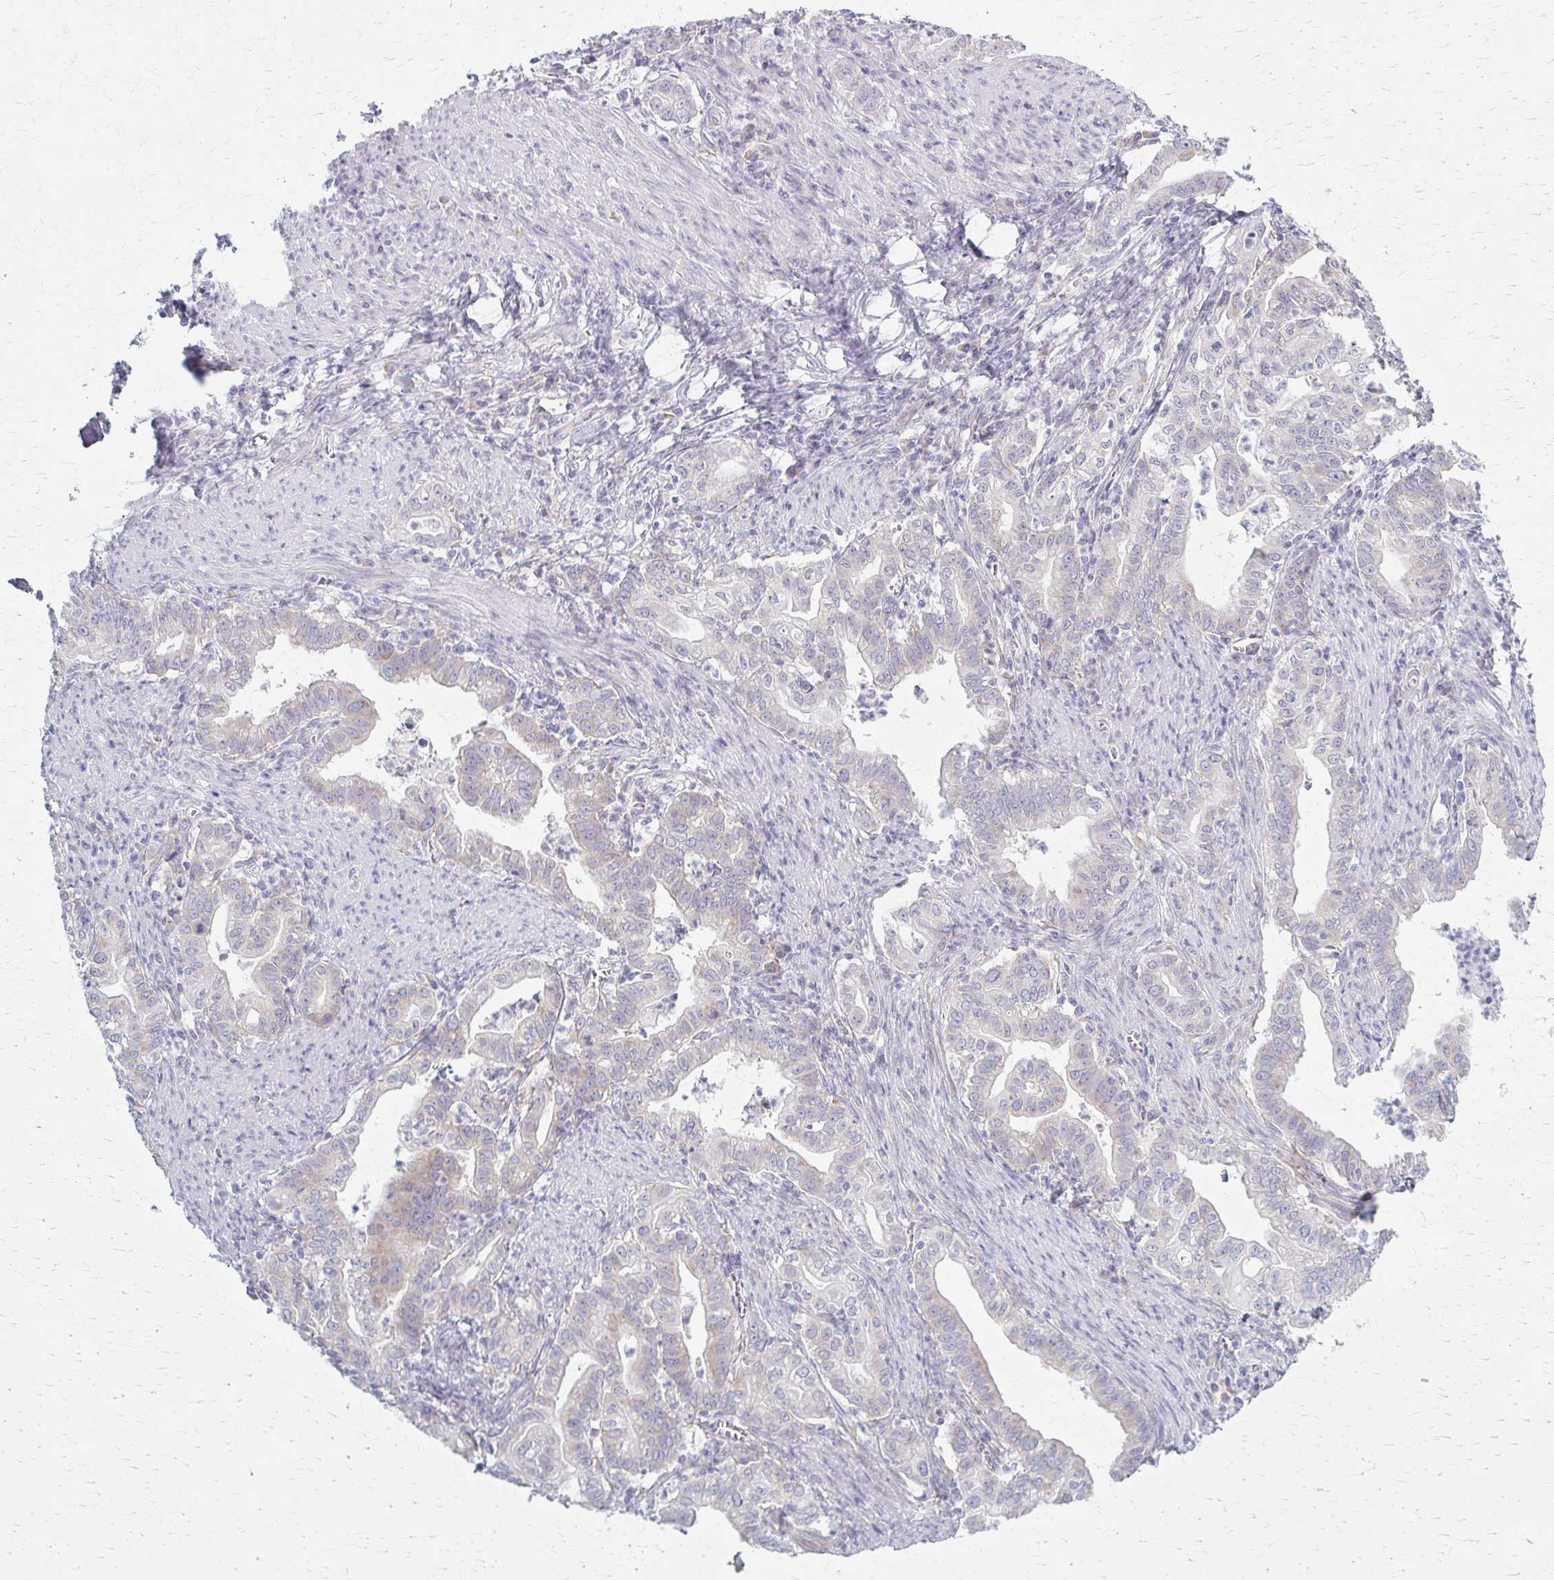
{"staining": {"intensity": "weak", "quantity": "<25%", "location": "cytoplasmic/membranous"}, "tissue": "stomach cancer", "cell_type": "Tumor cells", "image_type": "cancer", "snomed": [{"axis": "morphology", "description": "Adenocarcinoma, NOS"}, {"axis": "topography", "description": "Stomach, upper"}], "caption": "IHC micrograph of human stomach cancer stained for a protein (brown), which displays no positivity in tumor cells.", "gene": "PRKRA", "patient": {"sex": "female", "age": 79}}